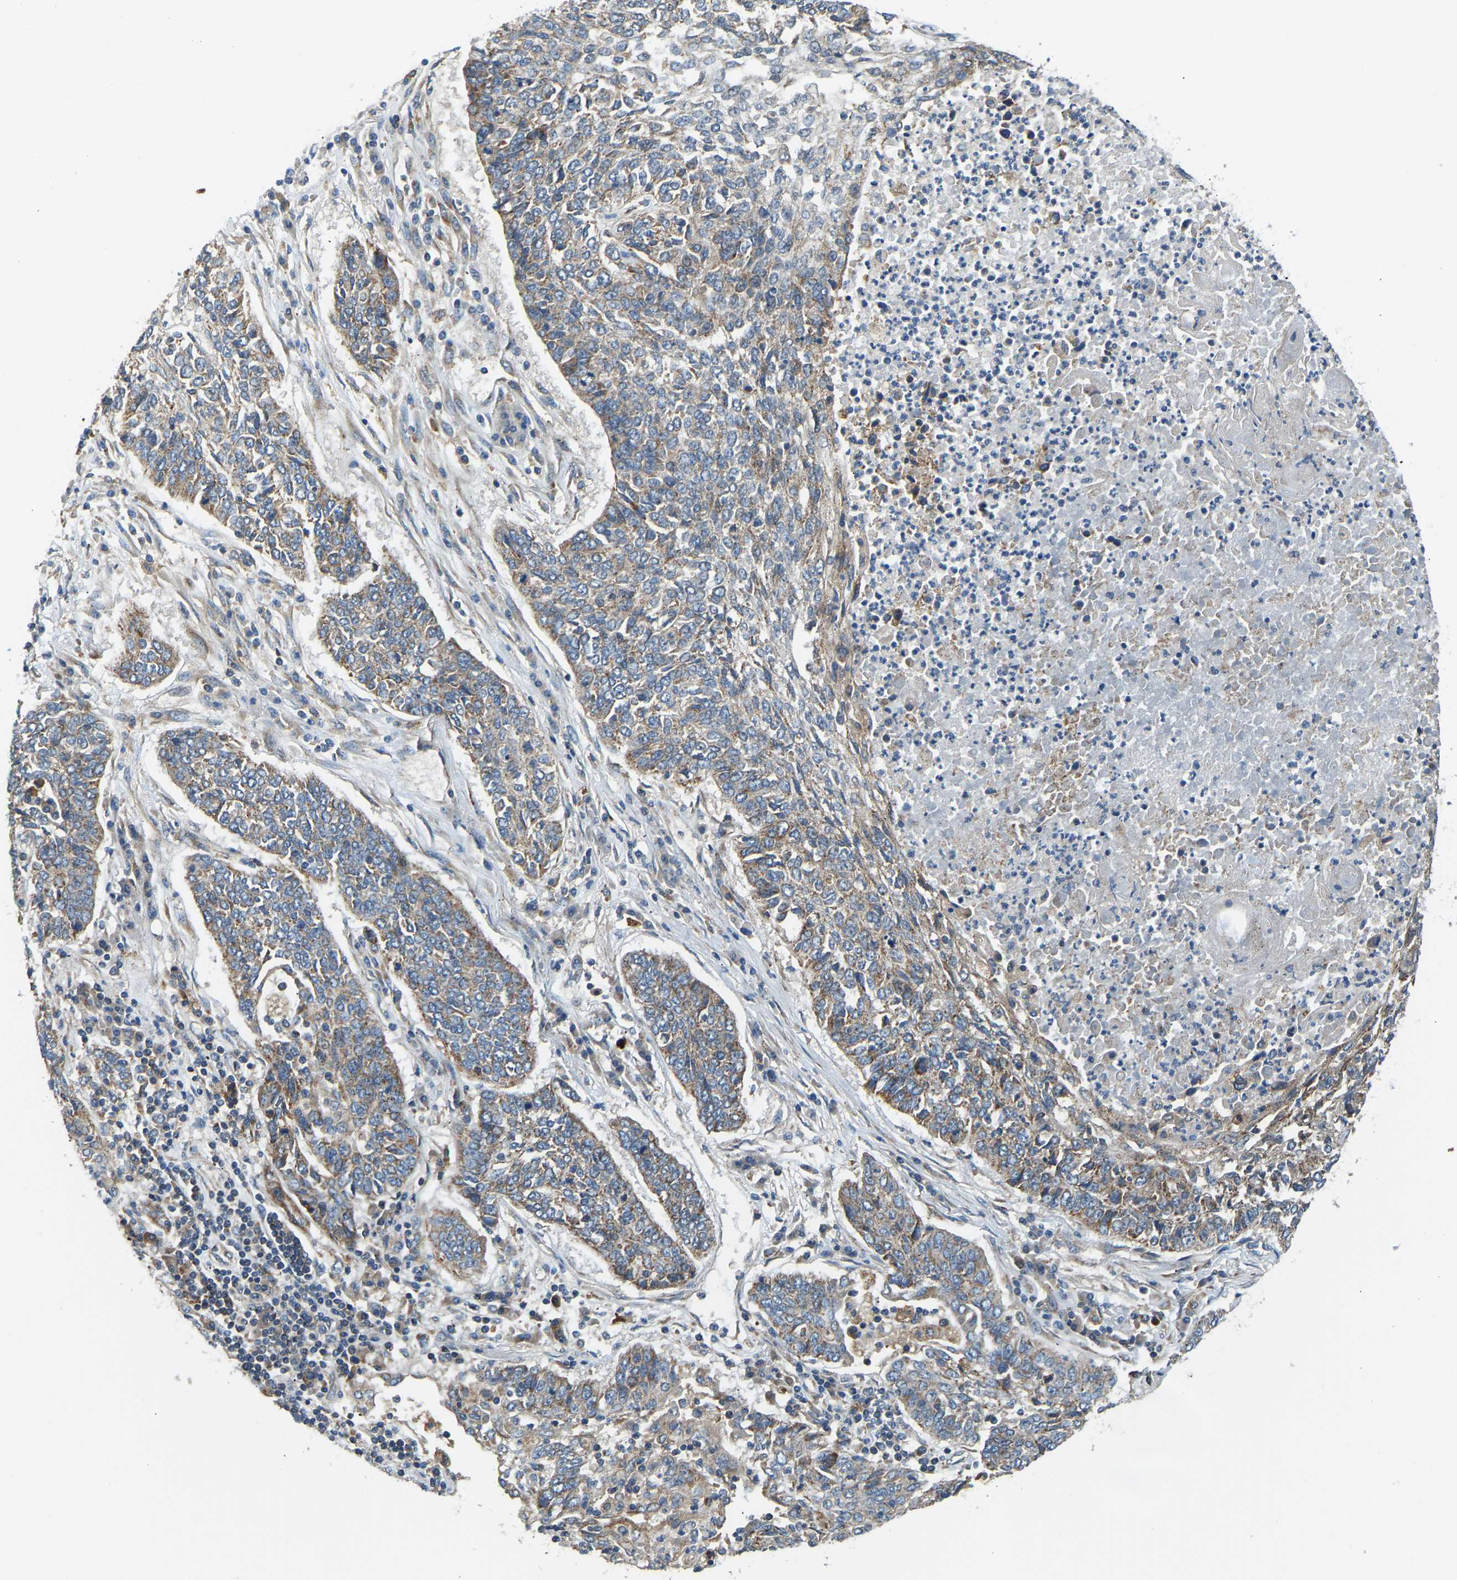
{"staining": {"intensity": "weak", "quantity": ">75%", "location": "cytoplasmic/membranous"}, "tissue": "lung cancer", "cell_type": "Tumor cells", "image_type": "cancer", "snomed": [{"axis": "morphology", "description": "Normal tissue, NOS"}, {"axis": "morphology", "description": "Squamous cell carcinoma, NOS"}, {"axis": "topography", "description": "Cartilage tissue"}, {"axis": "topography", "description": "Bronchus"}, {"axis": "topography", "description": "Lung"}], "caption": "Immunohistochemistry (IHC) staining of squamous cell carcinoma (lung), which reveals low levels of weak cytoplasmic/membranous expression in approximately >75% of tumor cells indicating weak cytoplasmic/membranous protein positivity. The staining was performed using DAB (brown) for protein detection and nuclei were counterstained in hematoxylin (blue).", "gene": "RBP1", "patient": {"sex": "female", "age": 49}}